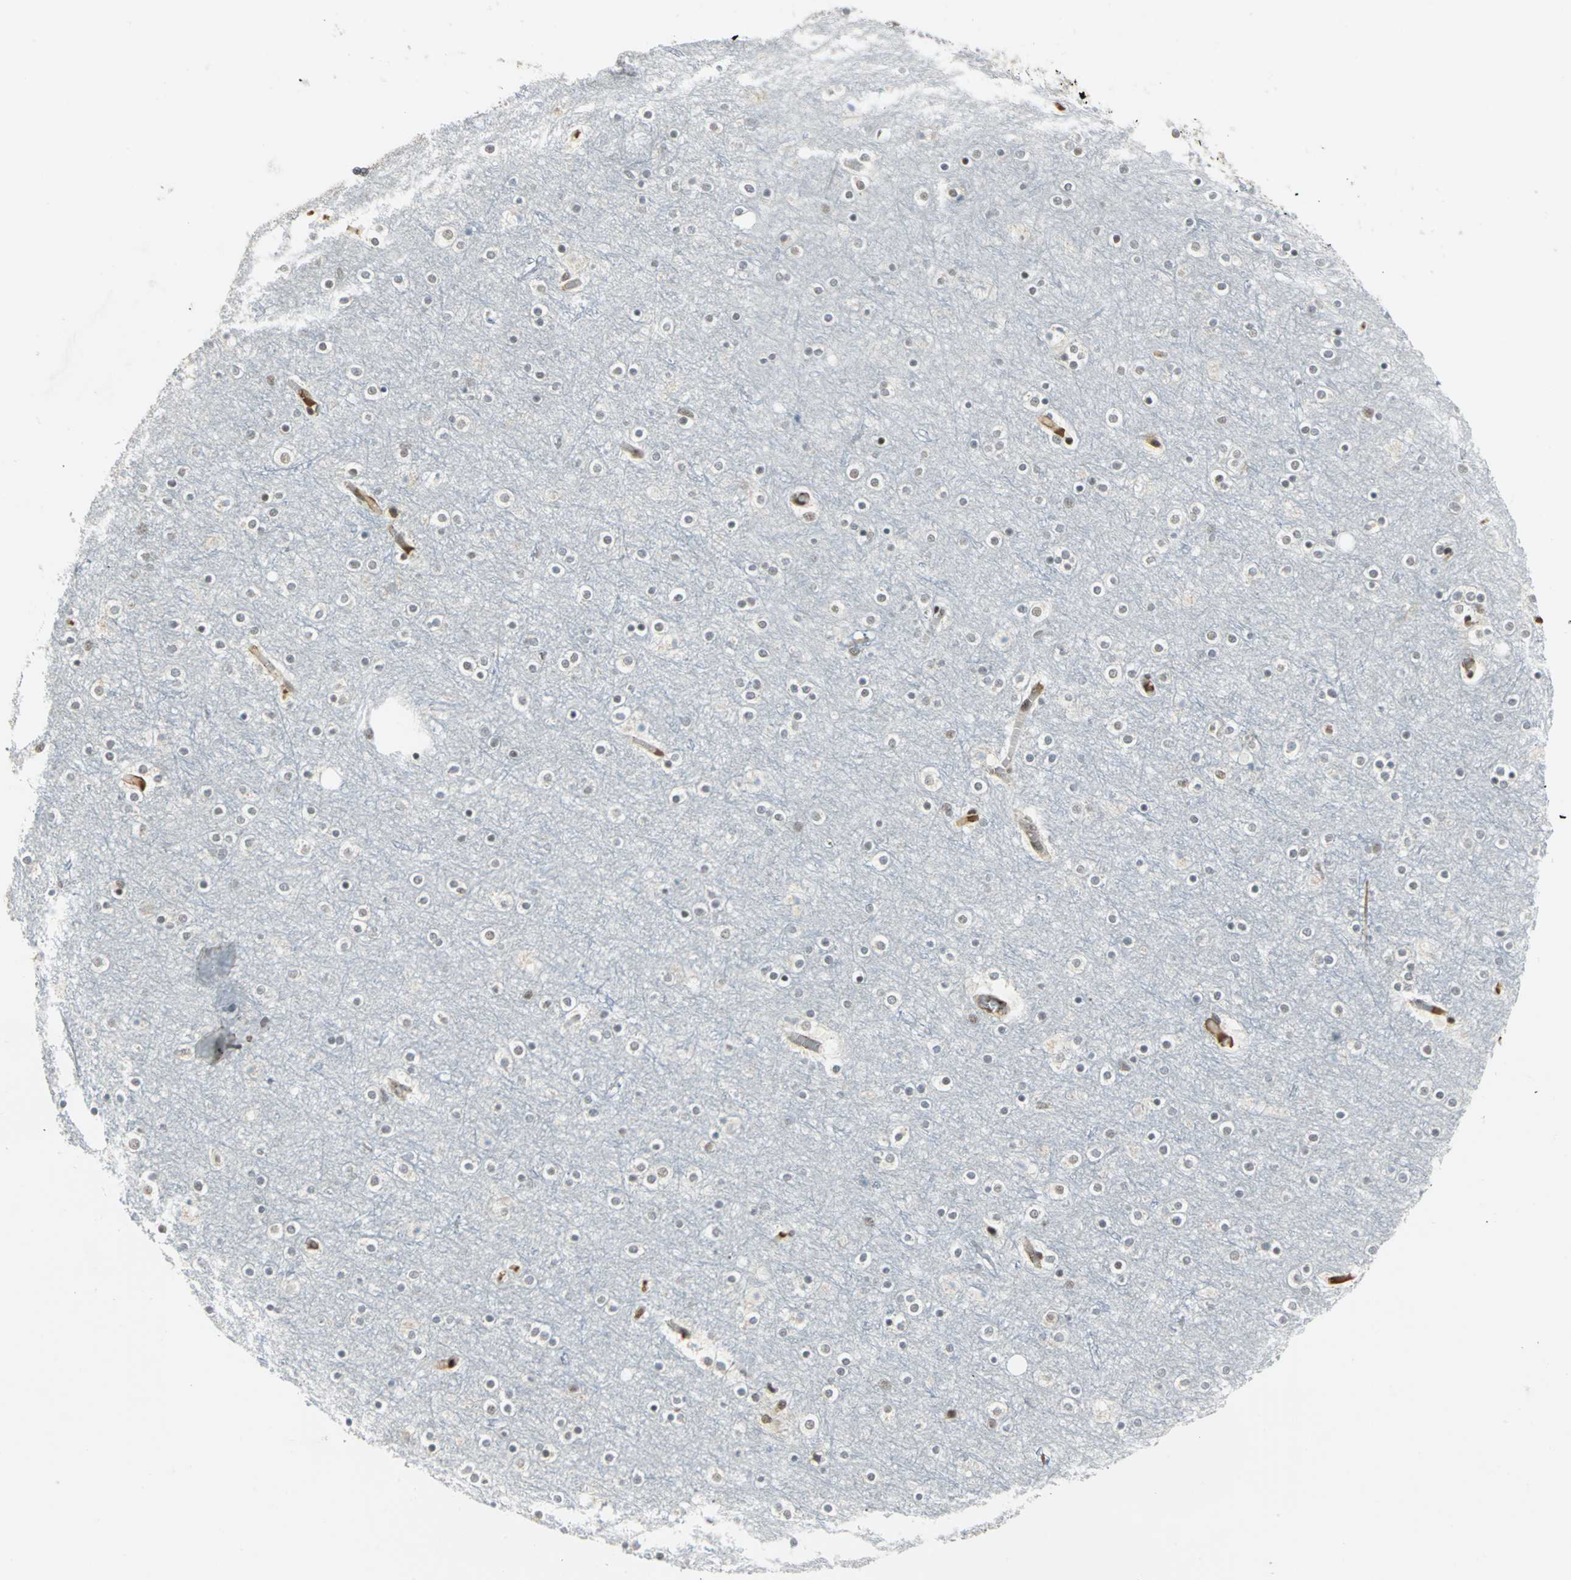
{"staining": {"intensity": "moderate", "quantity": "<25%", "location": "cytoplasmic/membranous"}, "tissue": "cerebral cortex", "cell_type": "Endothelial cells", "image_type": "normal", "snomed": [{"axis": "morphology", "description": "Normal tissue, NOS"}, {"axis": "topography", "description": "Cerebral cortex"}], "caption": "DAB (3,3'-diaminobenzidine) immunohistochemical staining of normal human cerebral cortex demonstrates moderate cytoplasmic/membranous protein staining in about <25% of endothelial cells. Ihc stains the protein in brown and the nuclei are stained blue.", "gene": "CCNT1", "patient": {"sex": "female", "age": 54}}